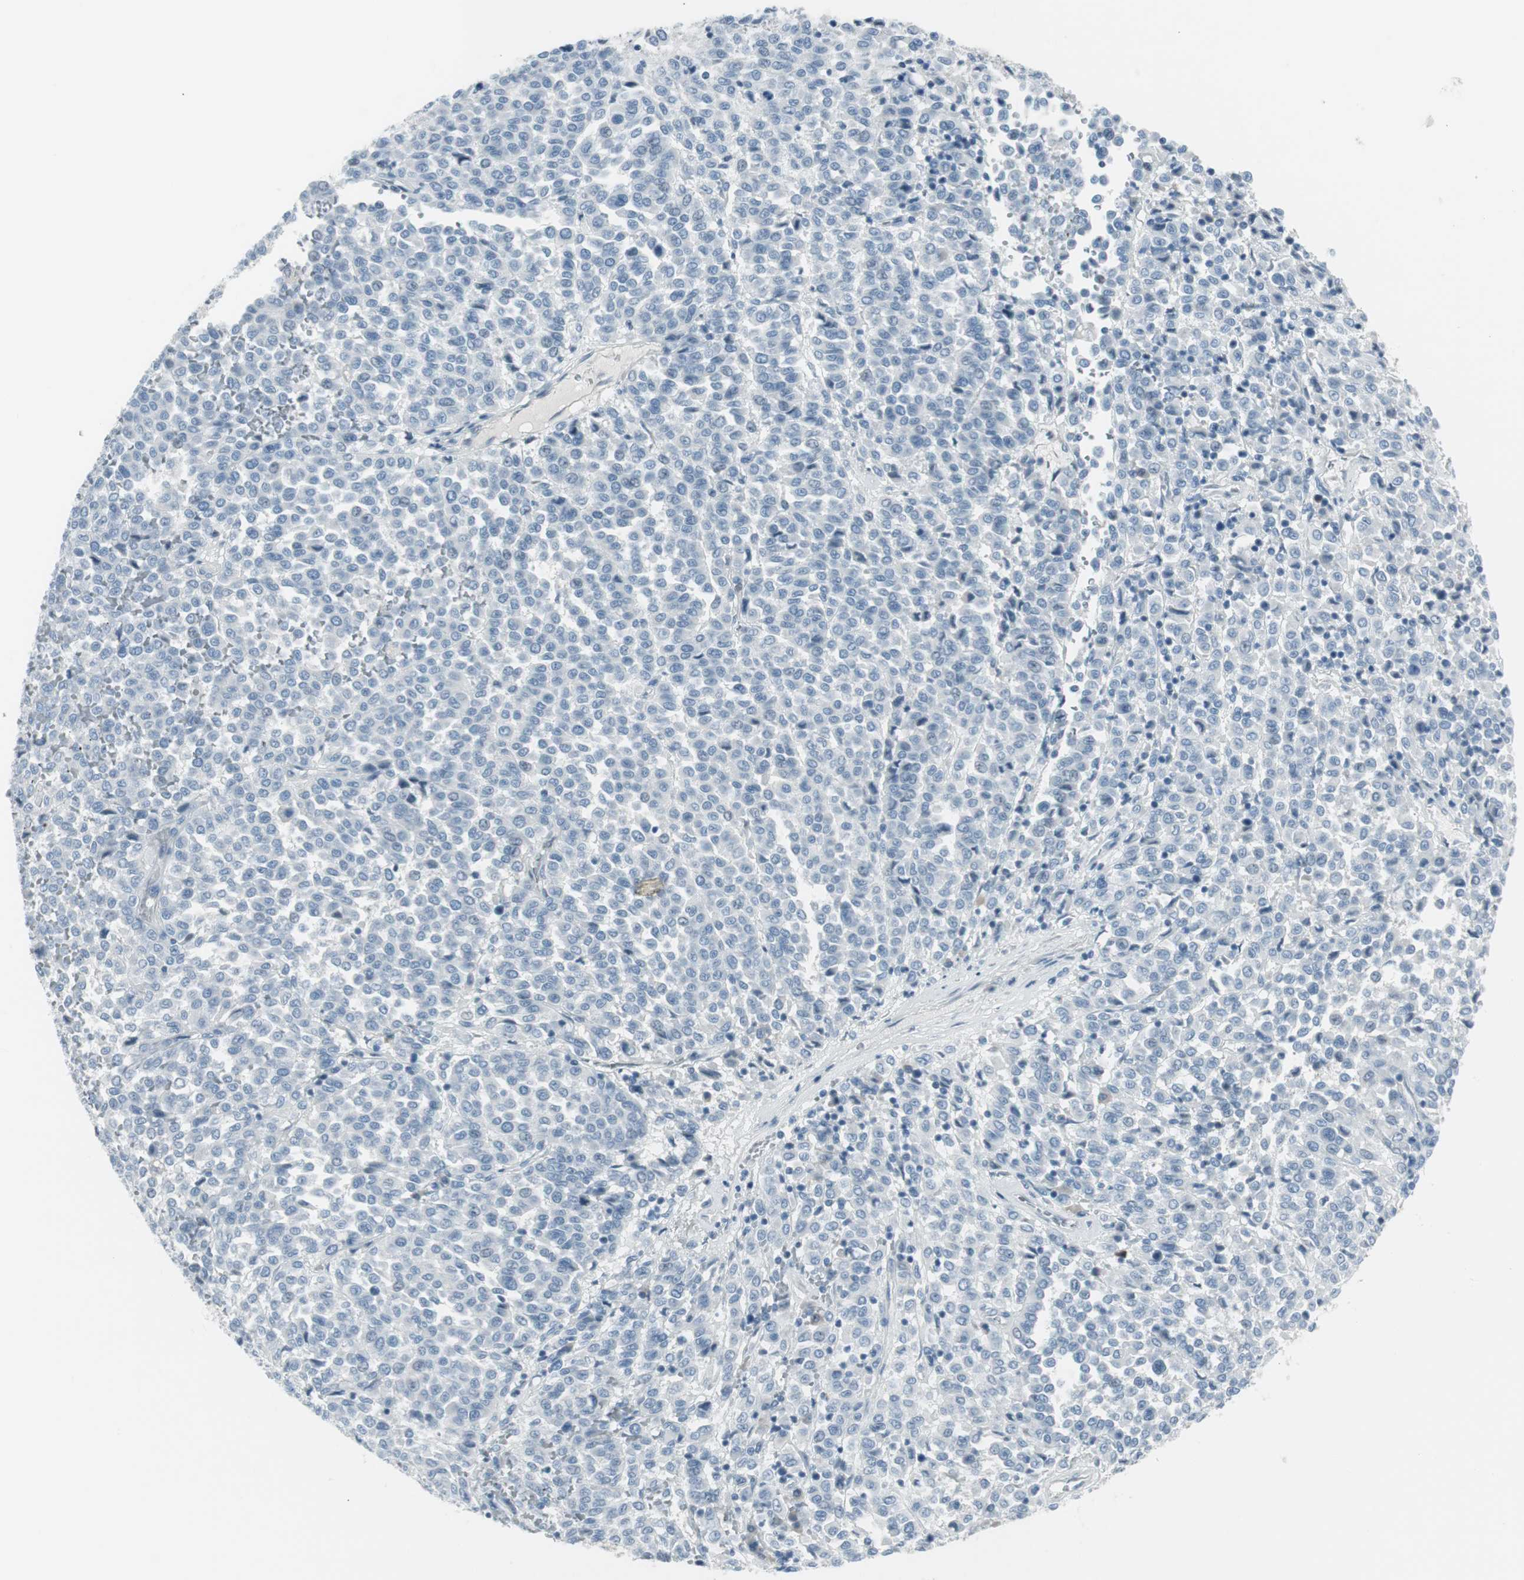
{"staining": {"intensity": "negative", "quantity": "none", "location": "none"}, "tissue": "melanoma", "cell_type": "Tumor cells", "image_type": "cancer", "snomed": [{"axis": "morphology", "description": "Malignant melanoma, Metastatic site"}, {"axis": "topography", "description": "Pancreas"}], "caption": "A high-resolution image shows IHC staining of malignant melanoma (metastatic site), which reveals no significant positivity in tumor cells.", "gene": "AGR2", "patient": {"sex": "female", "age": 30}}